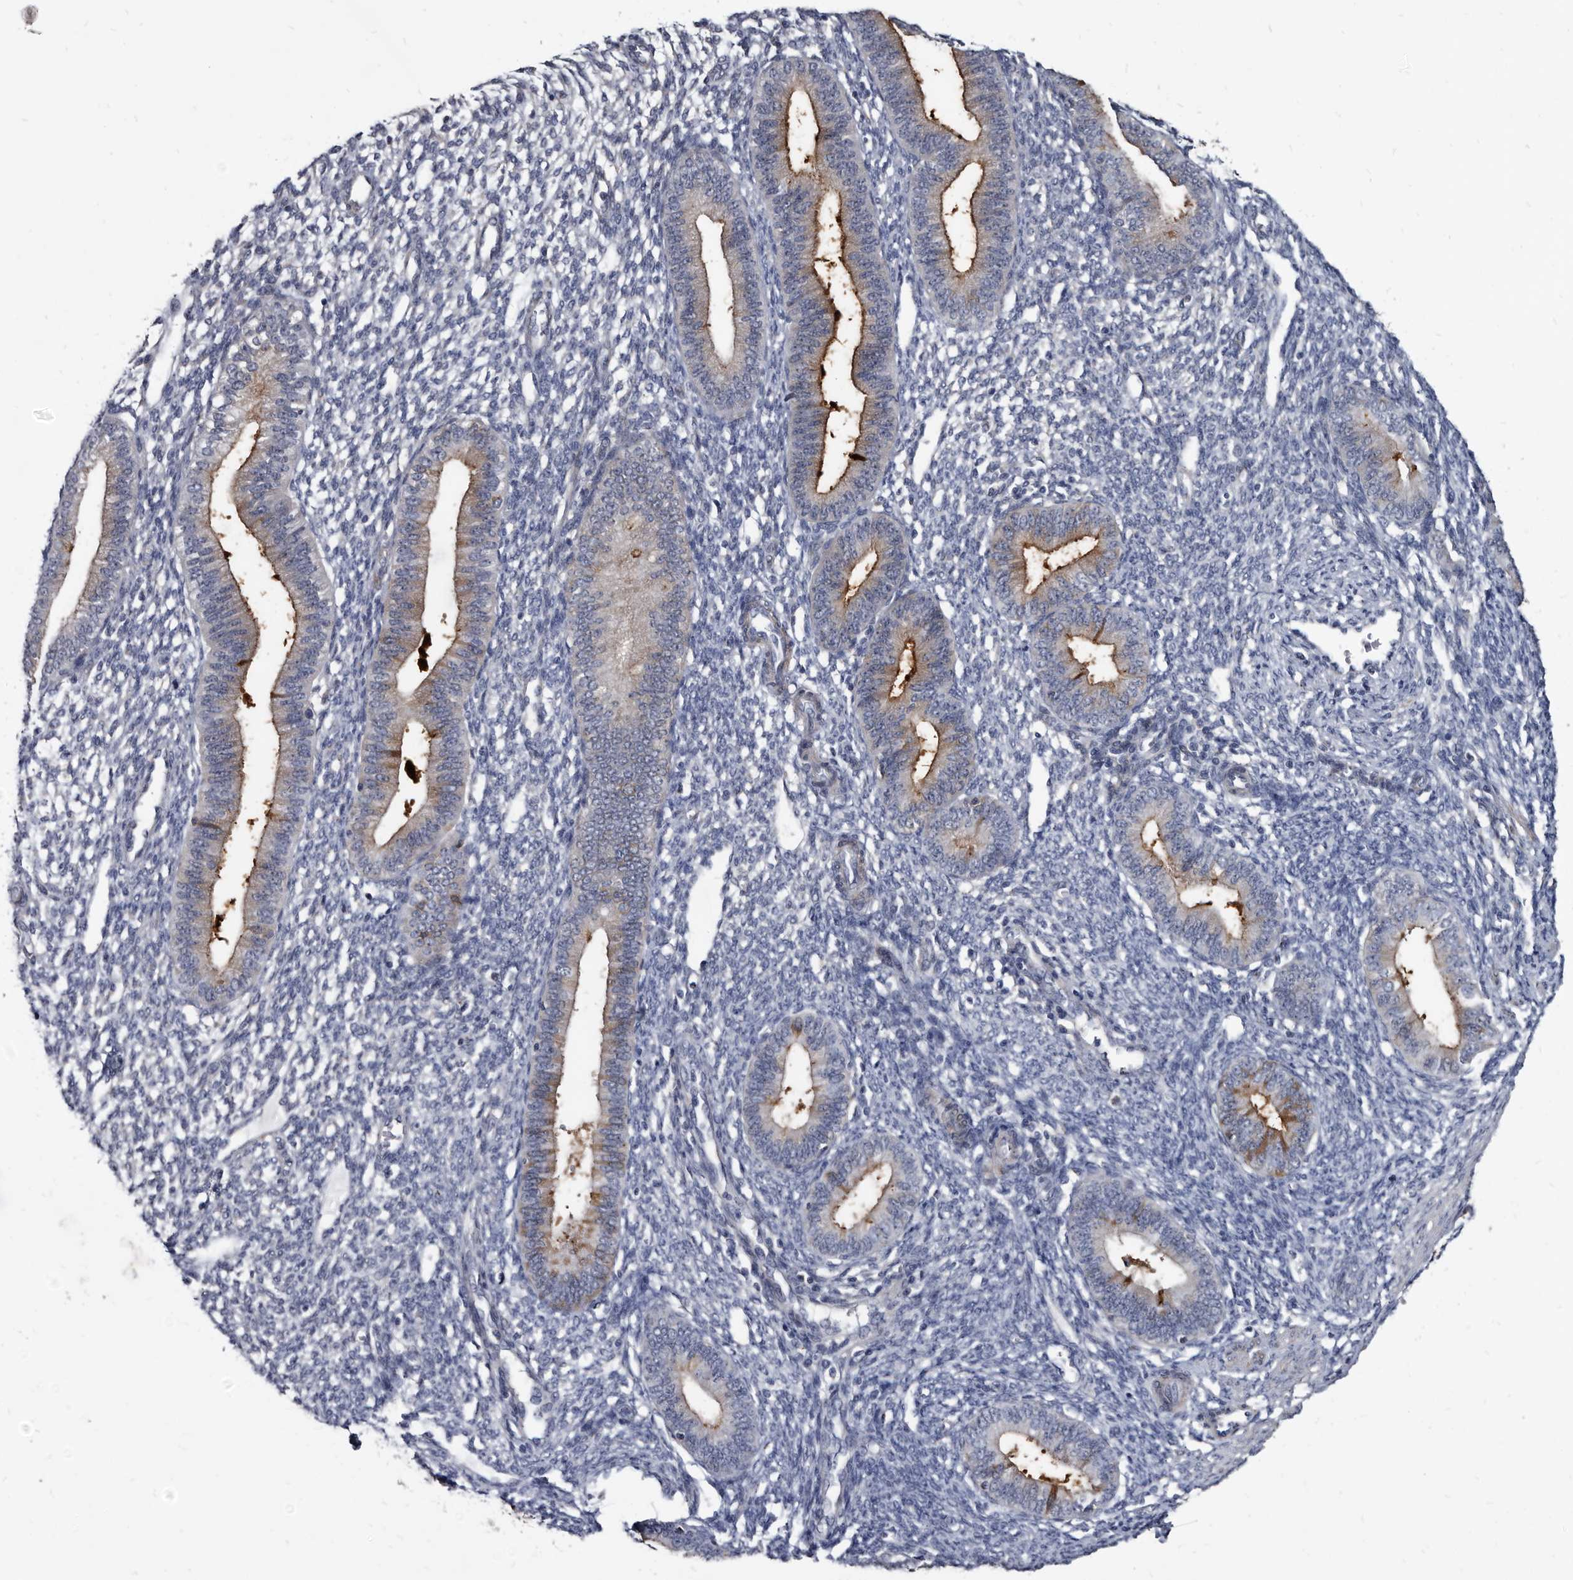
{"staining": {"intensity": "negative", "quantity": "none", "location": "none"}, "tissue": "endometrium", "cell_type": "Cells in endometrial stroma", "image_type": "normal", "snomed": [{"axis": "morphology", "description": "Normal tissue, NOS"}, {"axis": "topography", "description": "Endometrium"}], "caption": "Cells in endometrial stroma show no significant protein expression in unremarkable endometrium.", "gene": "PRSS8", "patient": {"sex": "female", "age": 46}}